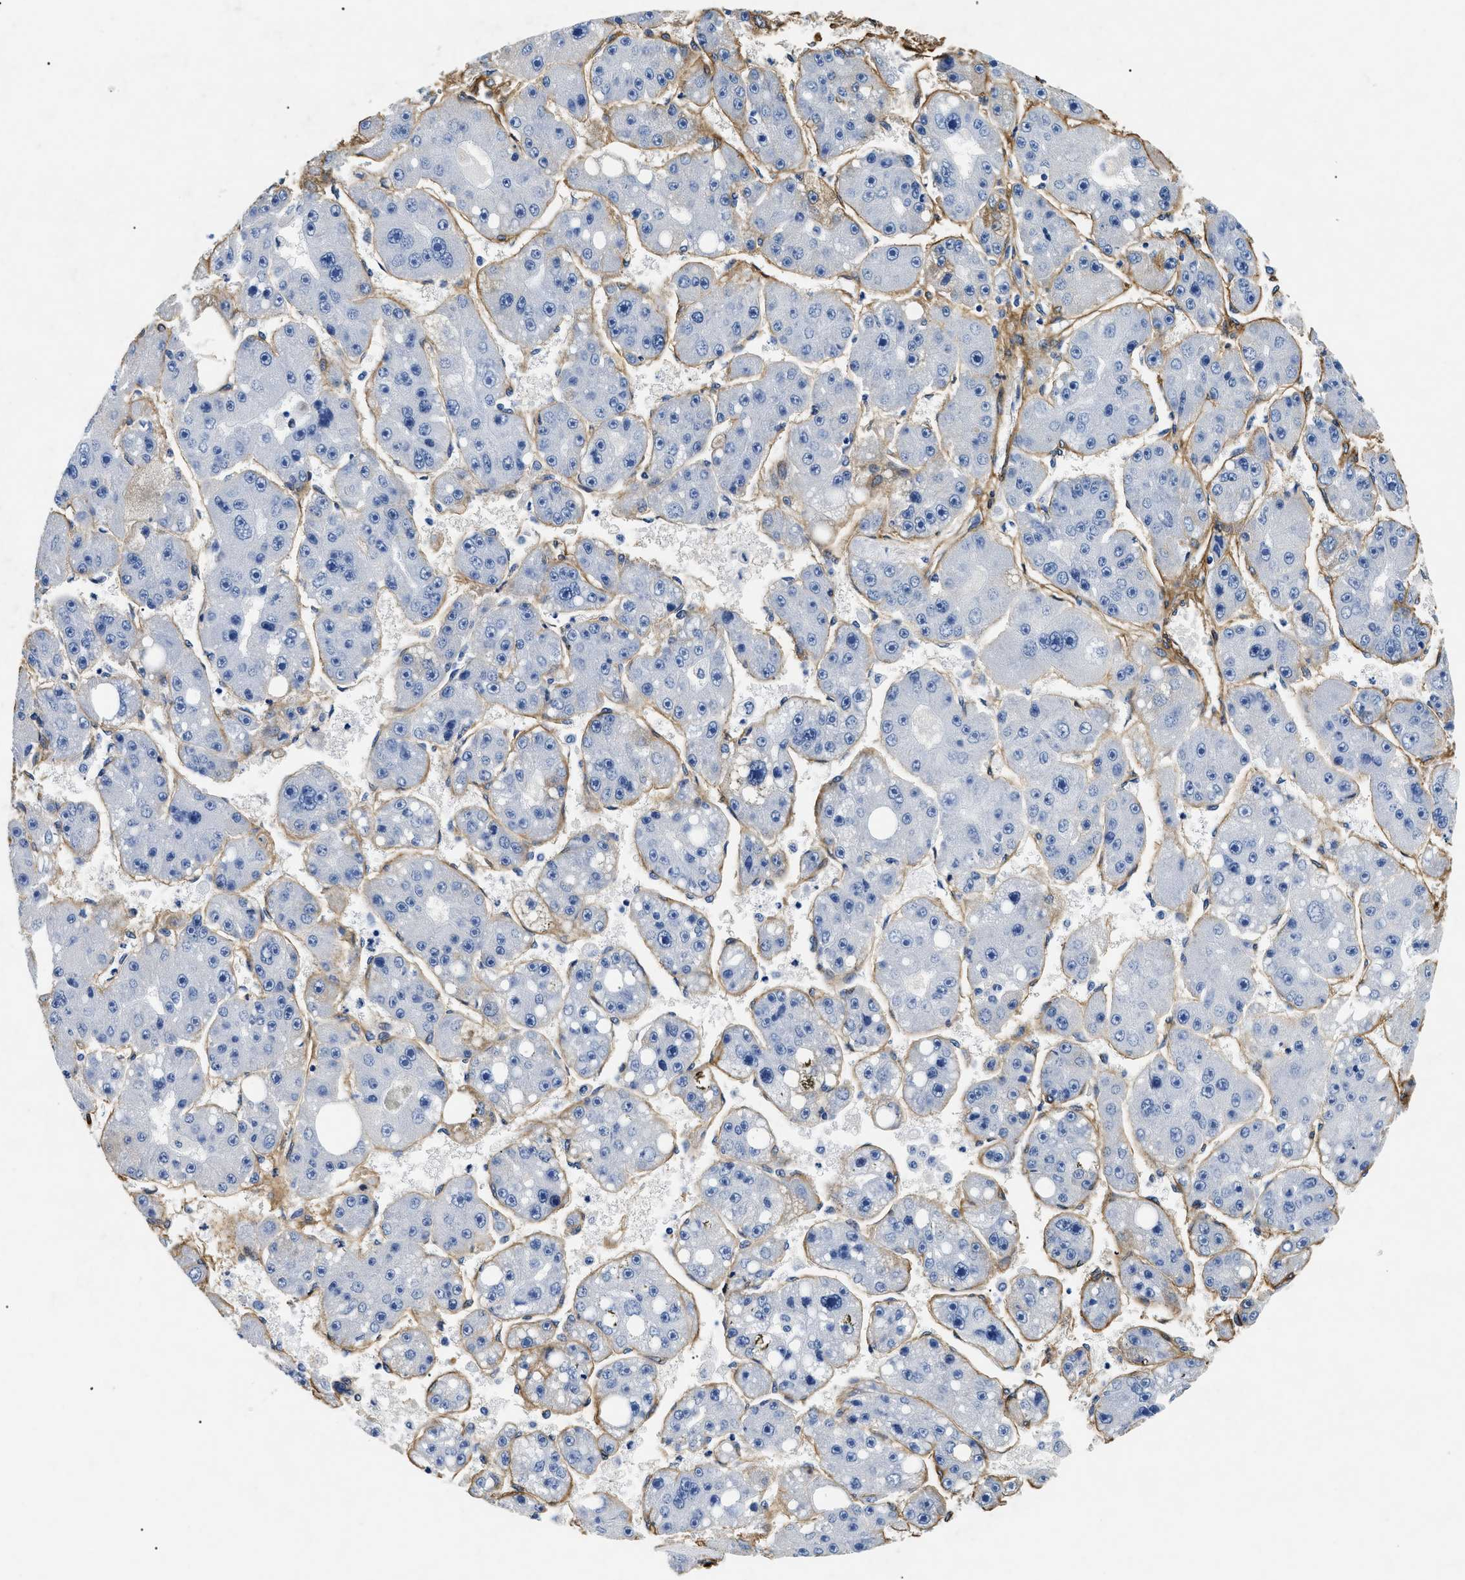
{"staining": {"intensity": "negative", "quantity": "none", "location": "none"}, "tissue": "liver cancer", "cell_type": "Tumor cells", "image_type": "cancer", "snomed": [{"axis": "morphology", "description": "Carcinoma, Hepatocellular, NOS"}, {"axis": "topography", "description": "Liver"}], "caption": "High power microscopy histopathology image of an IHC photomicrograph of liver cancer, revealing no significant positivity in tumor cells.", "gene": "LAMA3", "patient": {"sex": "female", "age": 61}}